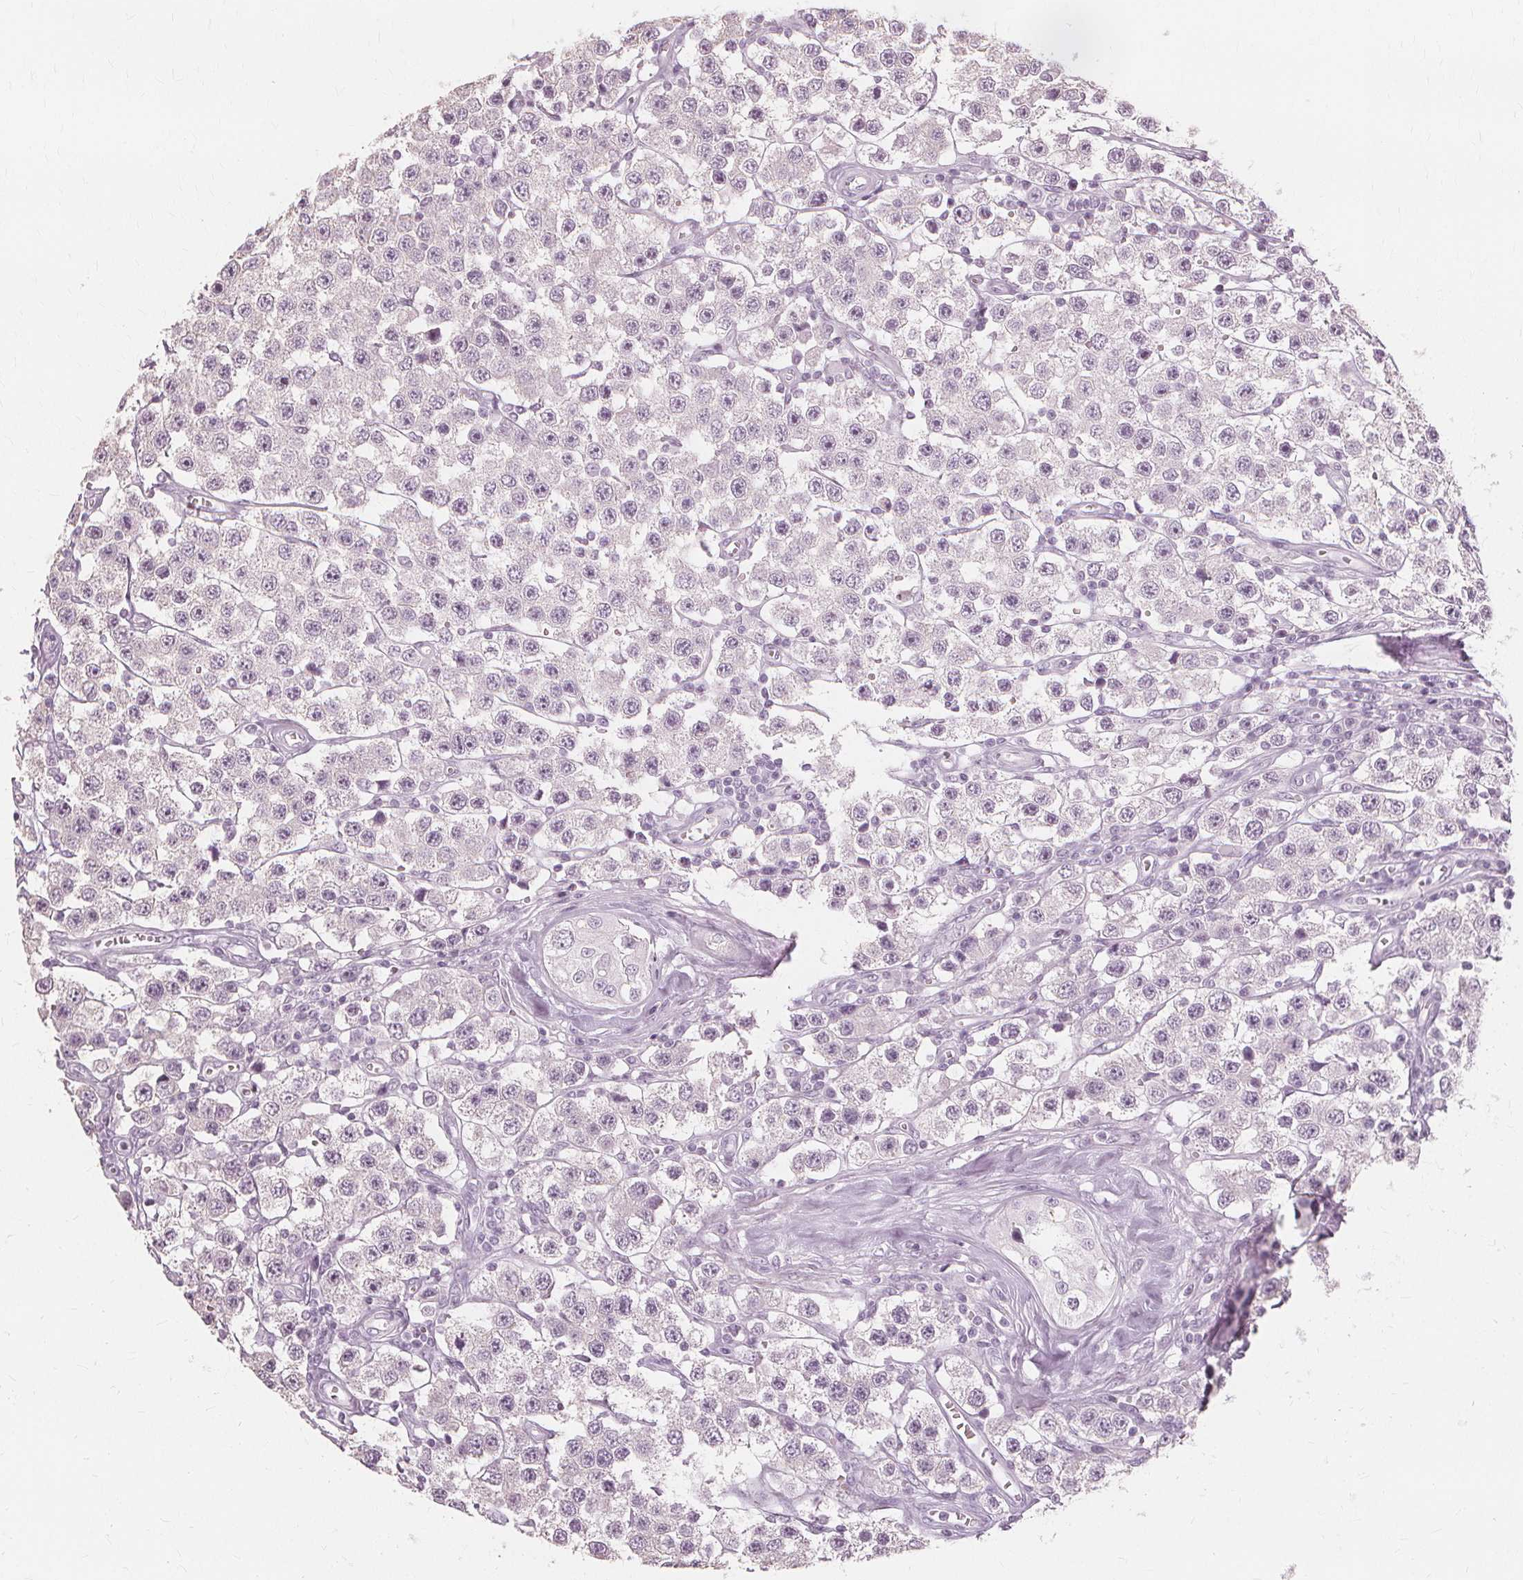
{"staining": {"intensity": "negative", "quantity": "none", "location": "none"}, "tissue": "testis cancer", "cell_type": "Tumor cells", "image_type": "cancer", "snomed": [{"axis": "morphology", "description": "Seminoma, NOS"}, {"axis": "topography", "description": "Testis"}], "caption": "Tumor cells are negative for brown protein staining in testis cancer. The staining was performed using DAB (3,3'-diaminobenzidine) to visualize the protein expression in brown, while the nuclei were stained in blue with hematoxylin (Magnification: 20x).", "gene": "MUC12", "patient": {"sex": "male", "age": 34}}